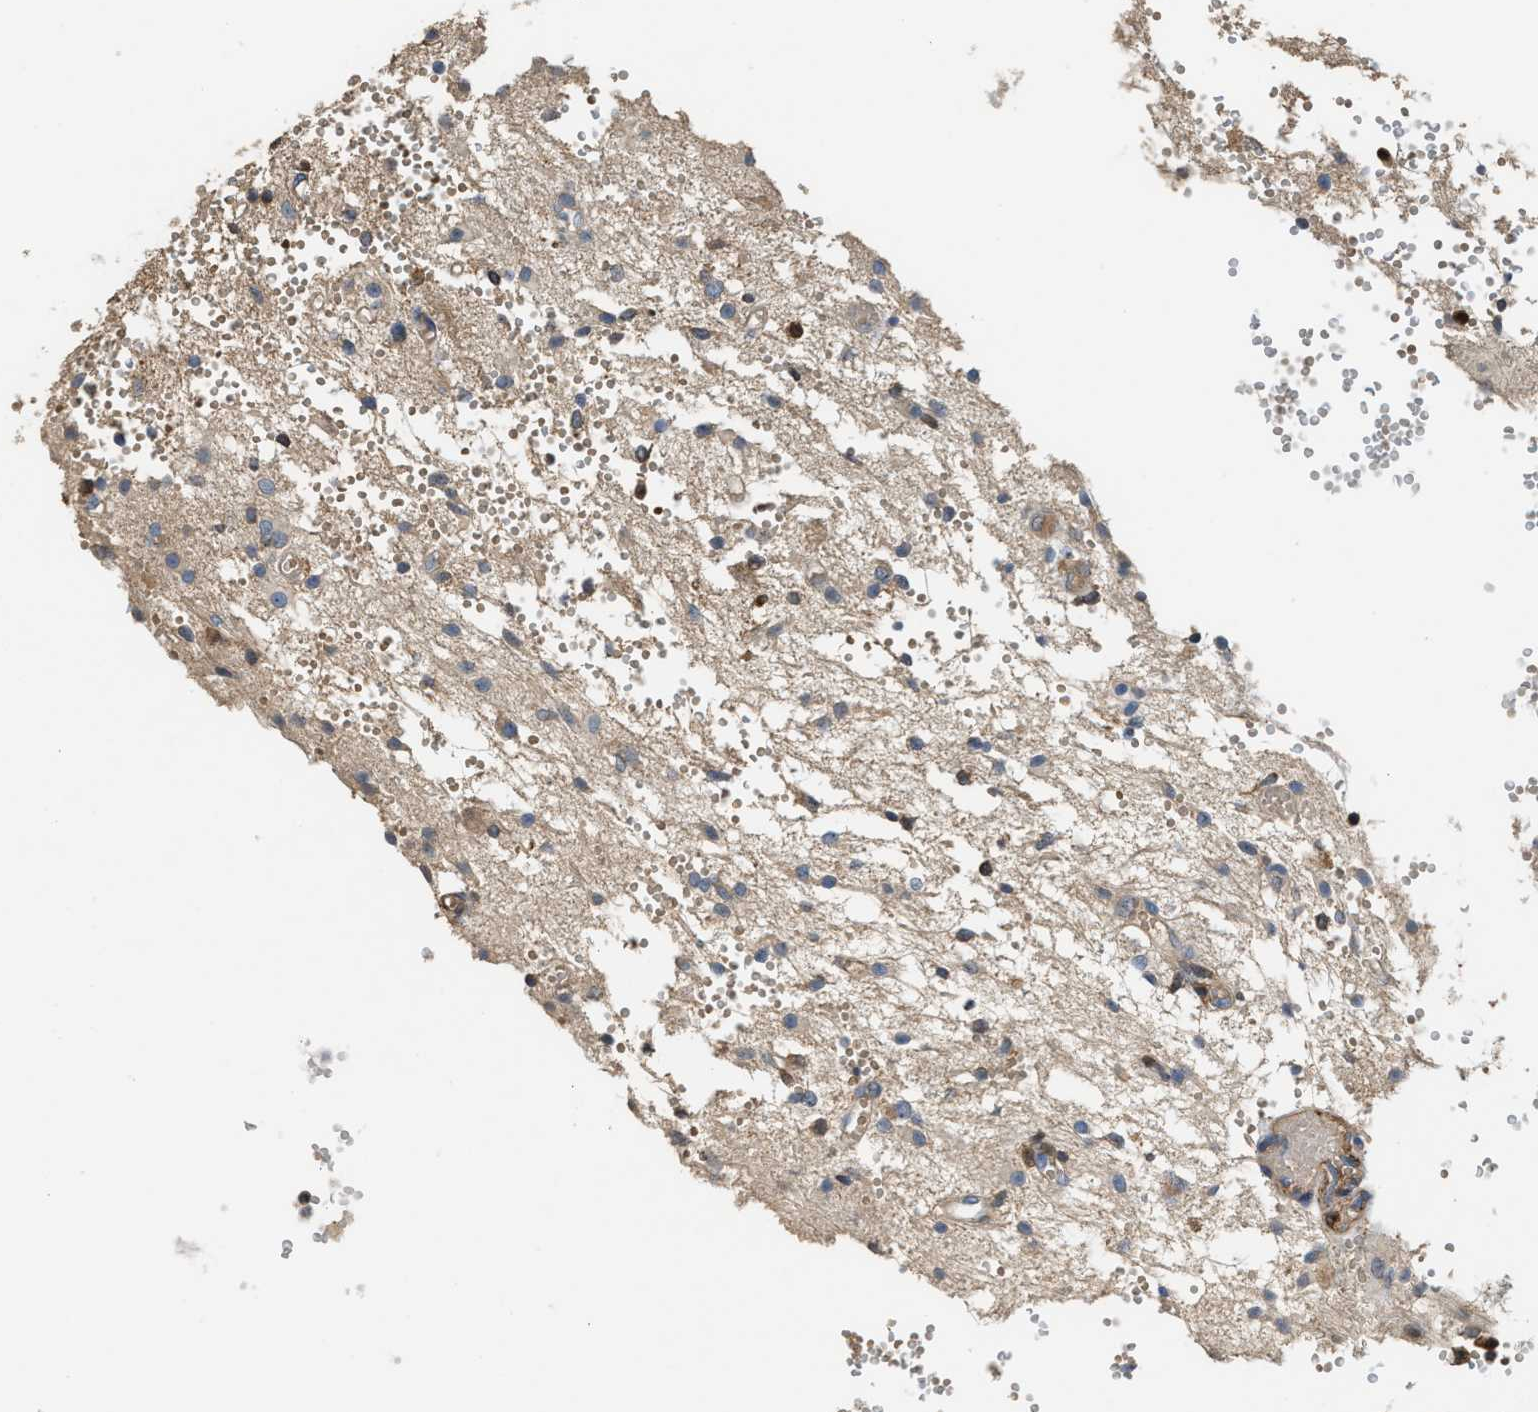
{"staining": {"intensity": "weak", "quantity": "<25%", "location": "cytoplasmic/membranous"}, "tissue": "glioma", "cell_type": "Tumor cells", "image_type": "cancer", "snomed": [{"axis": "morphology", "description": "Glioma, malignant, High grade"}, {"axis": "topography", "description": "Brain"}], "caption": "Immunohistochemical staining of malignant glioma (high-grade) exhibits no significant expression in tumor cells. Brightfield microscopy of immunohistochemistry (IHC) stained with DAB (3,3'-diaminobenzidine) (brown) and hematoxylin (blue), captured at high magnification.", "gene": "SERPINB5", "patient": {"sex": "female", "age": 59}}